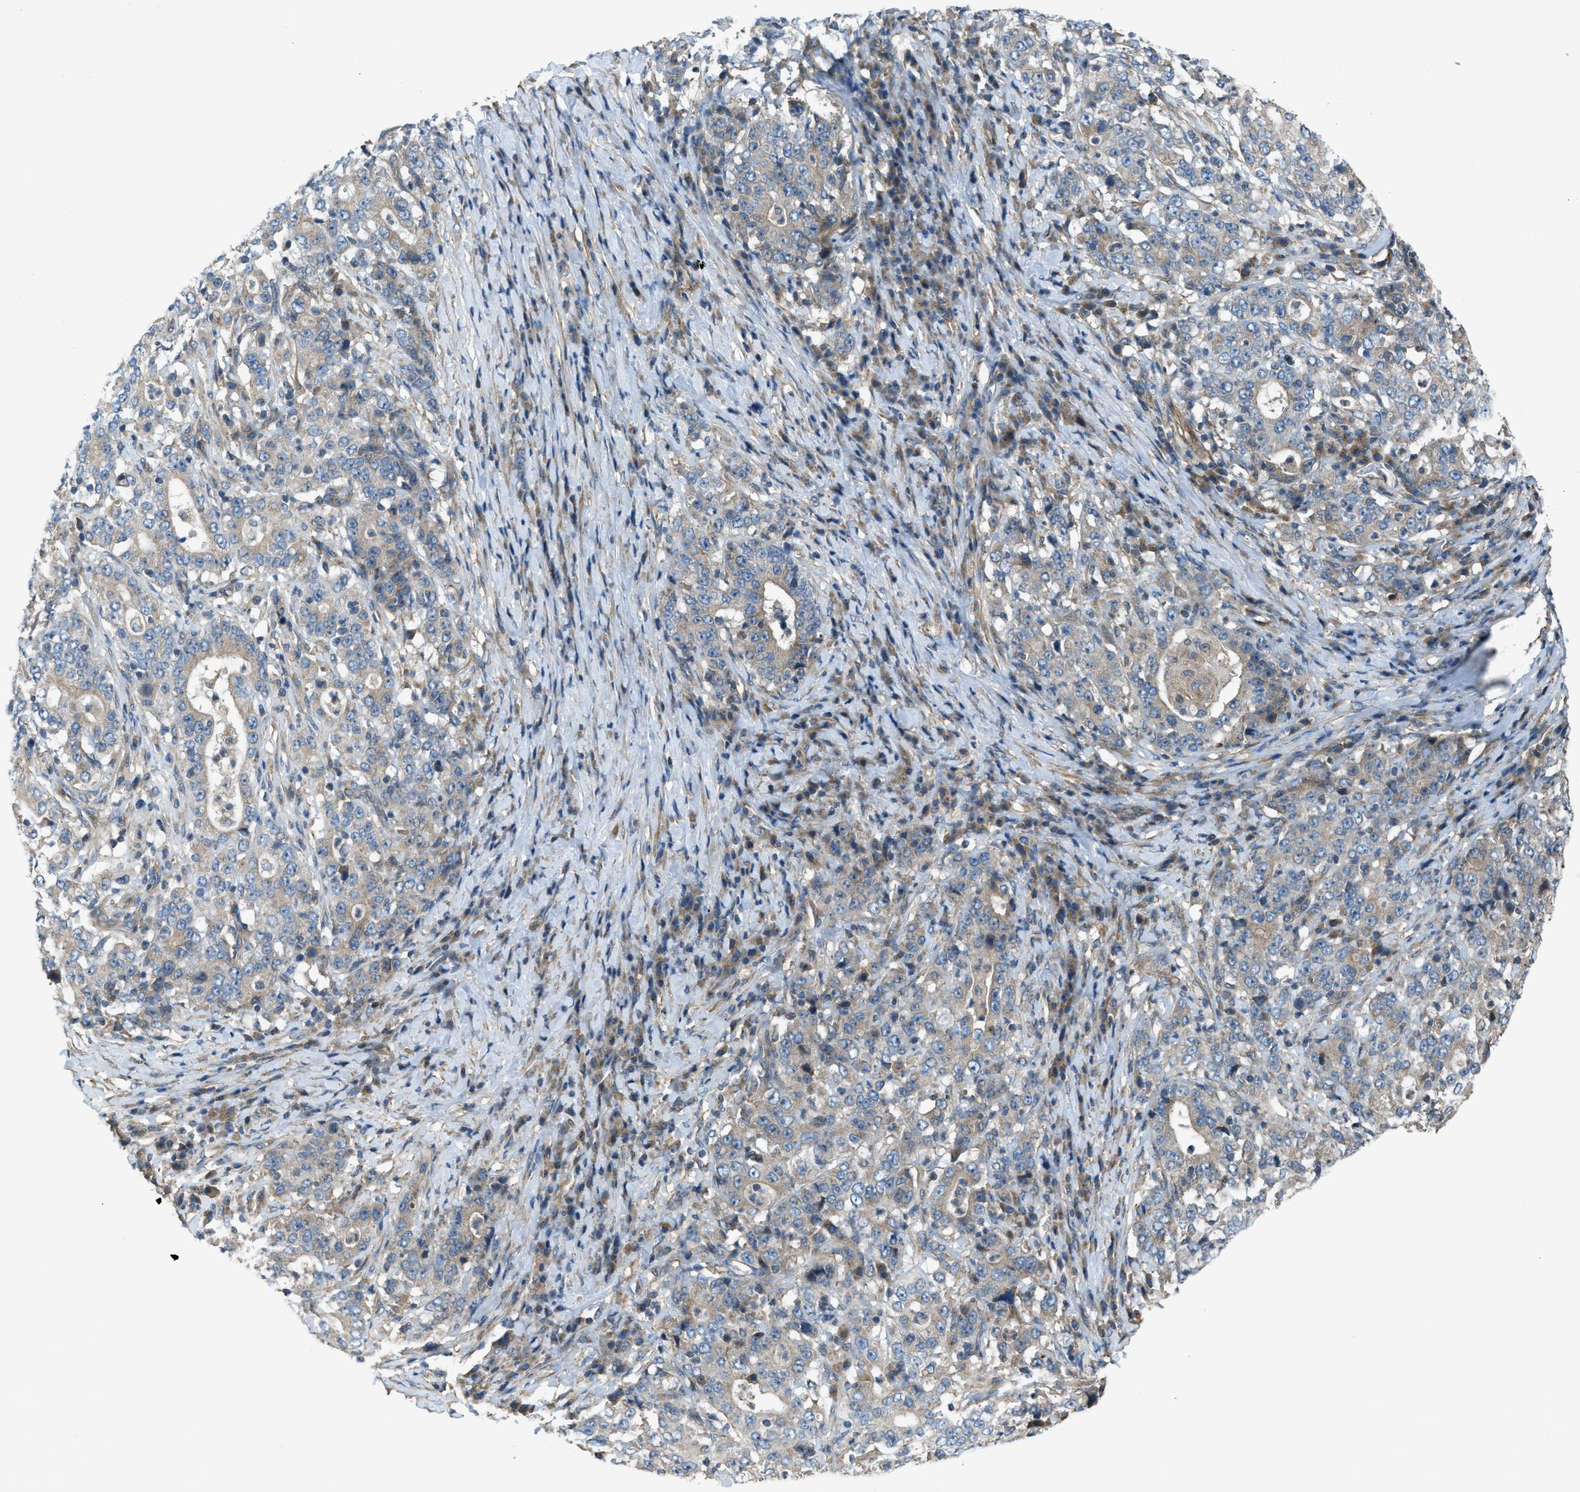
{"staining": {"intensity": "weak", "quantity": ">75%", "location": "cytoplasmic/membranous"}, "tissue": "stomach cancer", "cell_type": "Tumor cells", "image_type": "cancer", "snomed": [{"axis": "morphology", "description": "Normal tissue, NOS"}, {"axis": "morphology", "description": "Adenocarcinoma, NOS"}, {"axis": "topography", "description": "Stomach, upper"}, {"axis": "topography", "description": "Stomach"}], "caption": "Adenocarcinoma (stomach) was stained to show a protein in brown. There is low levels of weak cytoplasmic/membranous positivity in about >75% of tumor cells. The staining was performed using DAB, with brown indicating positive protein expression. Nuclei are stained blue with hematoxylin.", "gene": "VEZT", "patient": {"sex": "male", "age": 59}}